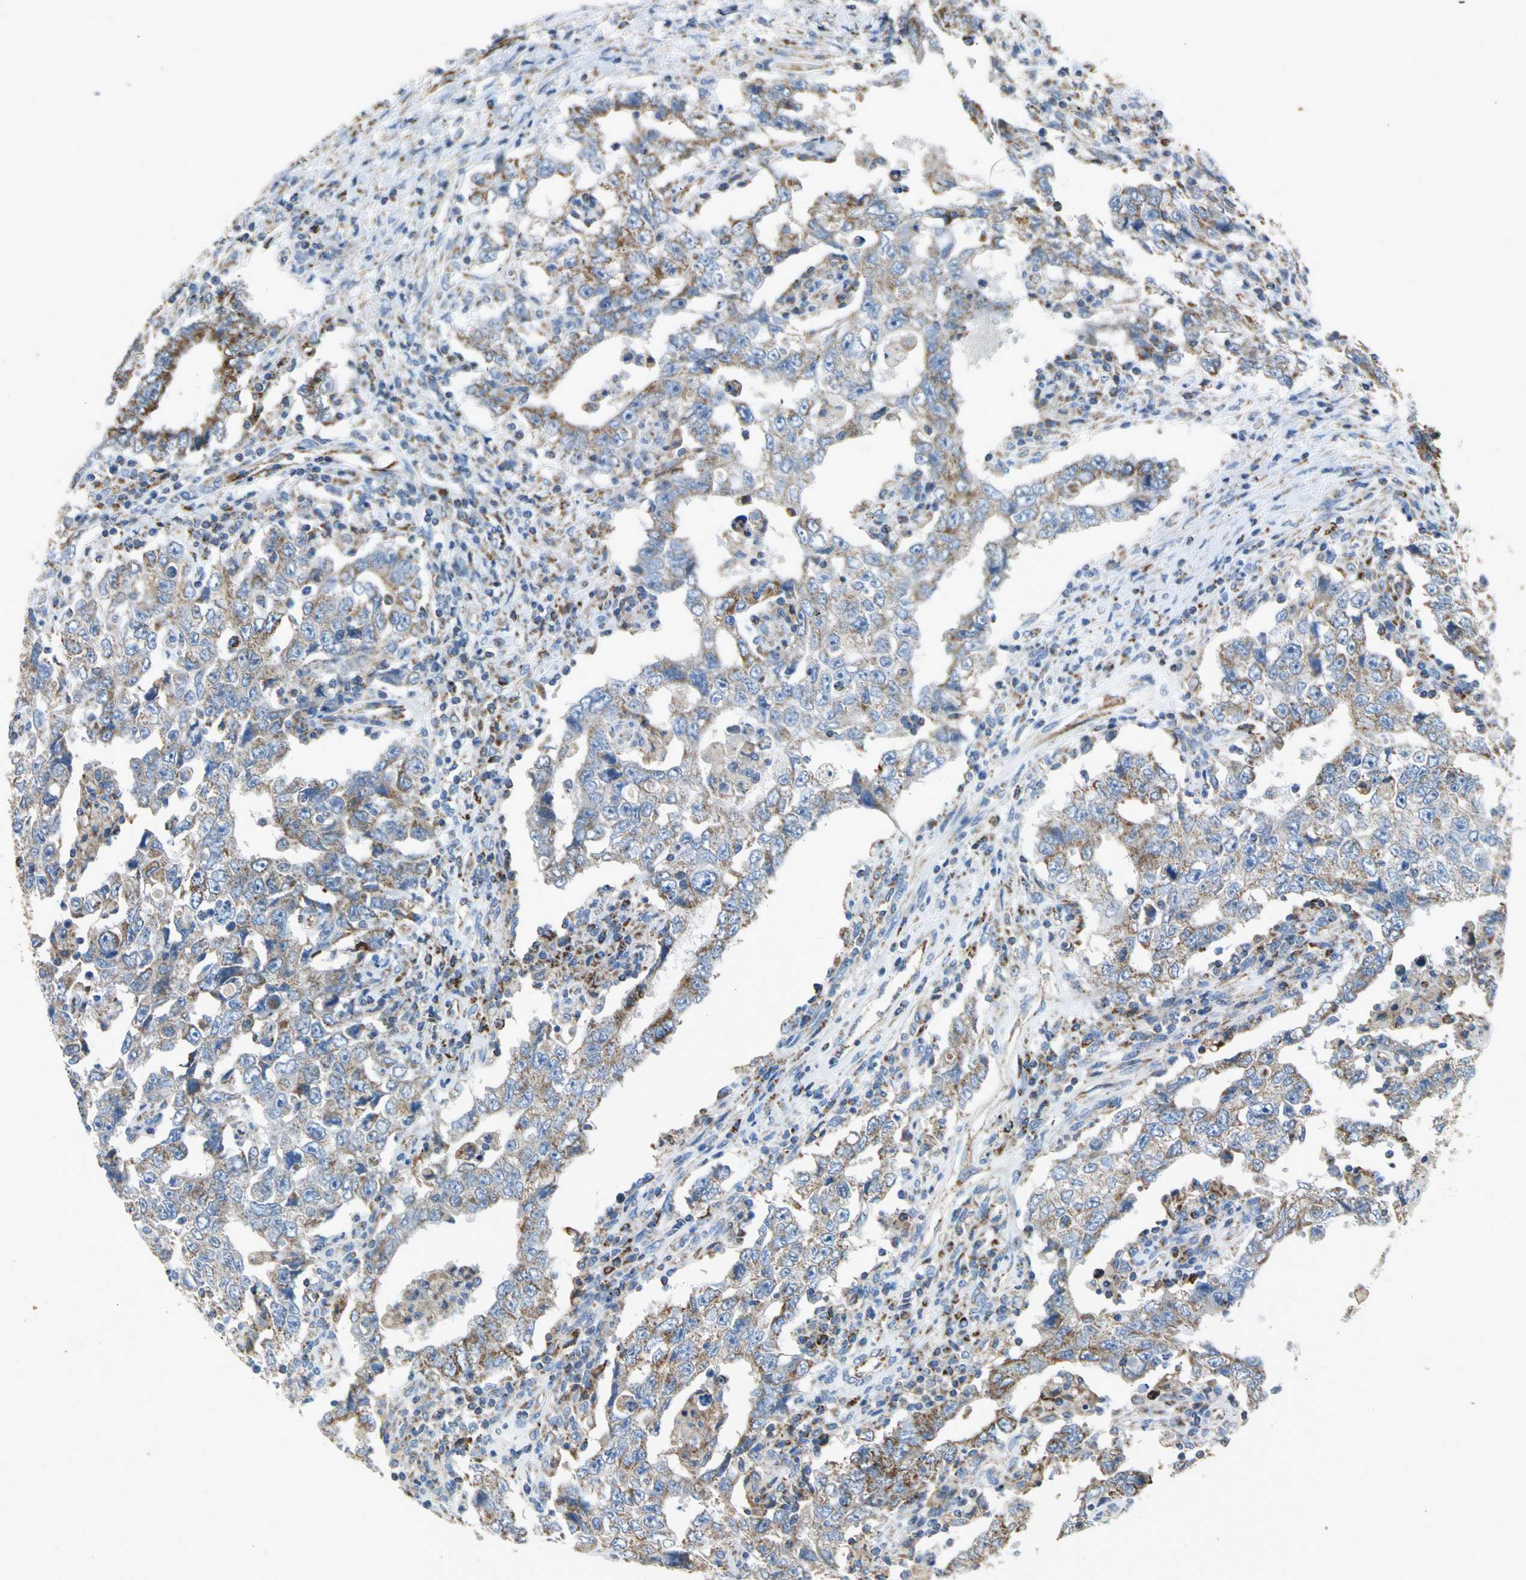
{"staining": {"intensity": "moderate", "quantity": ">75%", "location": "cytoplasmic/membranous"}, "tissue": "testis cancer", "cell_type": "Tumor cells", "image_type": "cancer", "snomed": [{"axis": "morphology", "description": "Carcinoma, Embryonal, NOS"}, {"axis": "topography", "description": "Testis"}], "caption": "Testis embryonal carcinoma stained for a protein (brown) reveals moderate cytoplasmic/membranous positive positivity in approximately >75% of tumor cells.", "gene": "NDUFB5", "patient": {"sex": "male", "age": 26}}